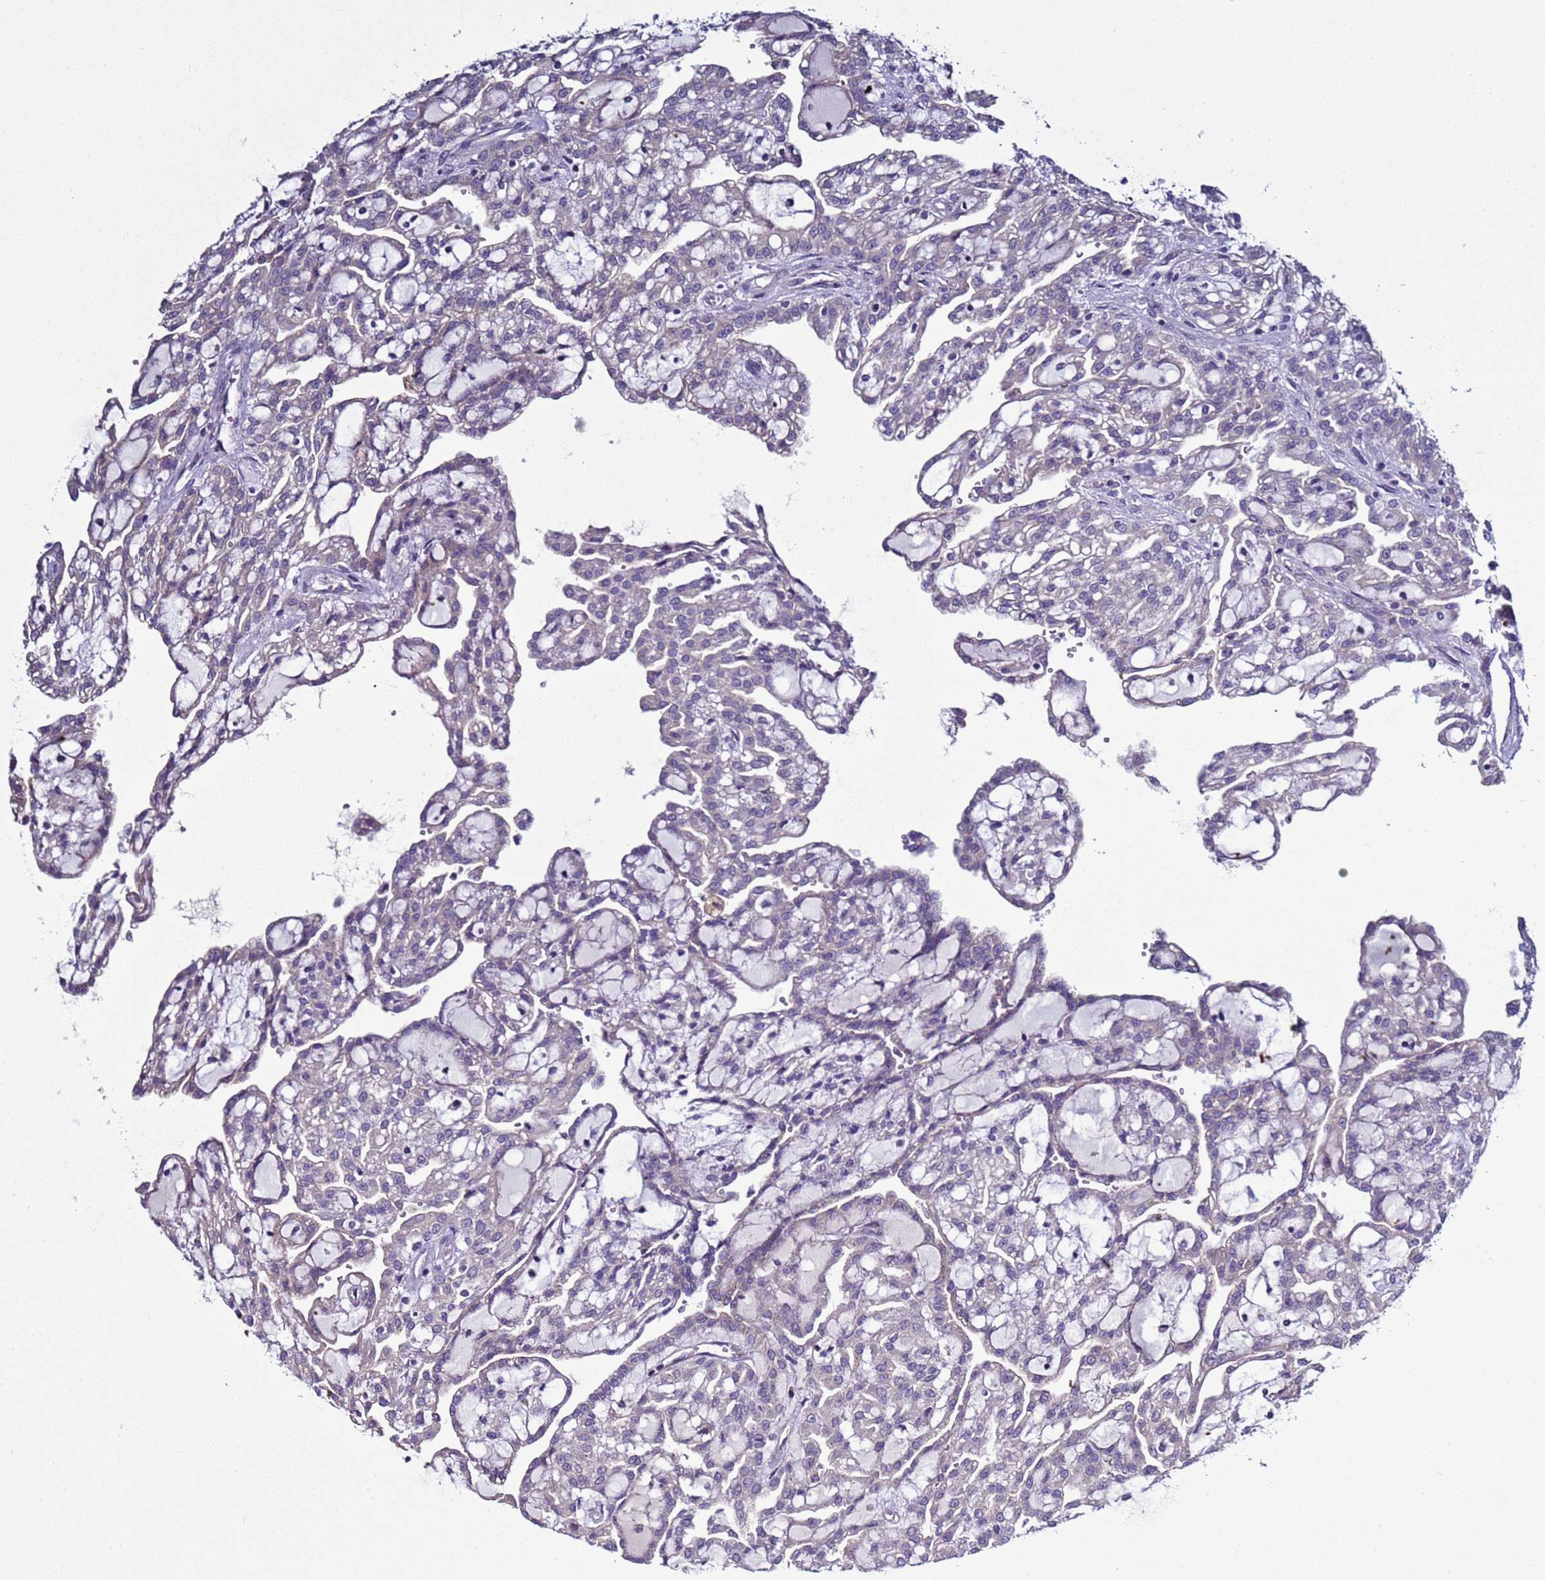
{"staining": {"intensity": "negative", "quantity": "none", "location": "none"}, "tissue": "renal cancer", "cell_type": "Tumor cells", "image_type": "cancer", "snomed": [{"axis": "morphology", "description": "Adenocarcinoma, NOS"}, {"axis": "topography", "description": "Kidney"}], "caption": "IHC of human adenocarcinoma (renal) displays no expression in tumor cells.", "gene": "RABL2B", "patient": {"sex": "male", "age": 63}}